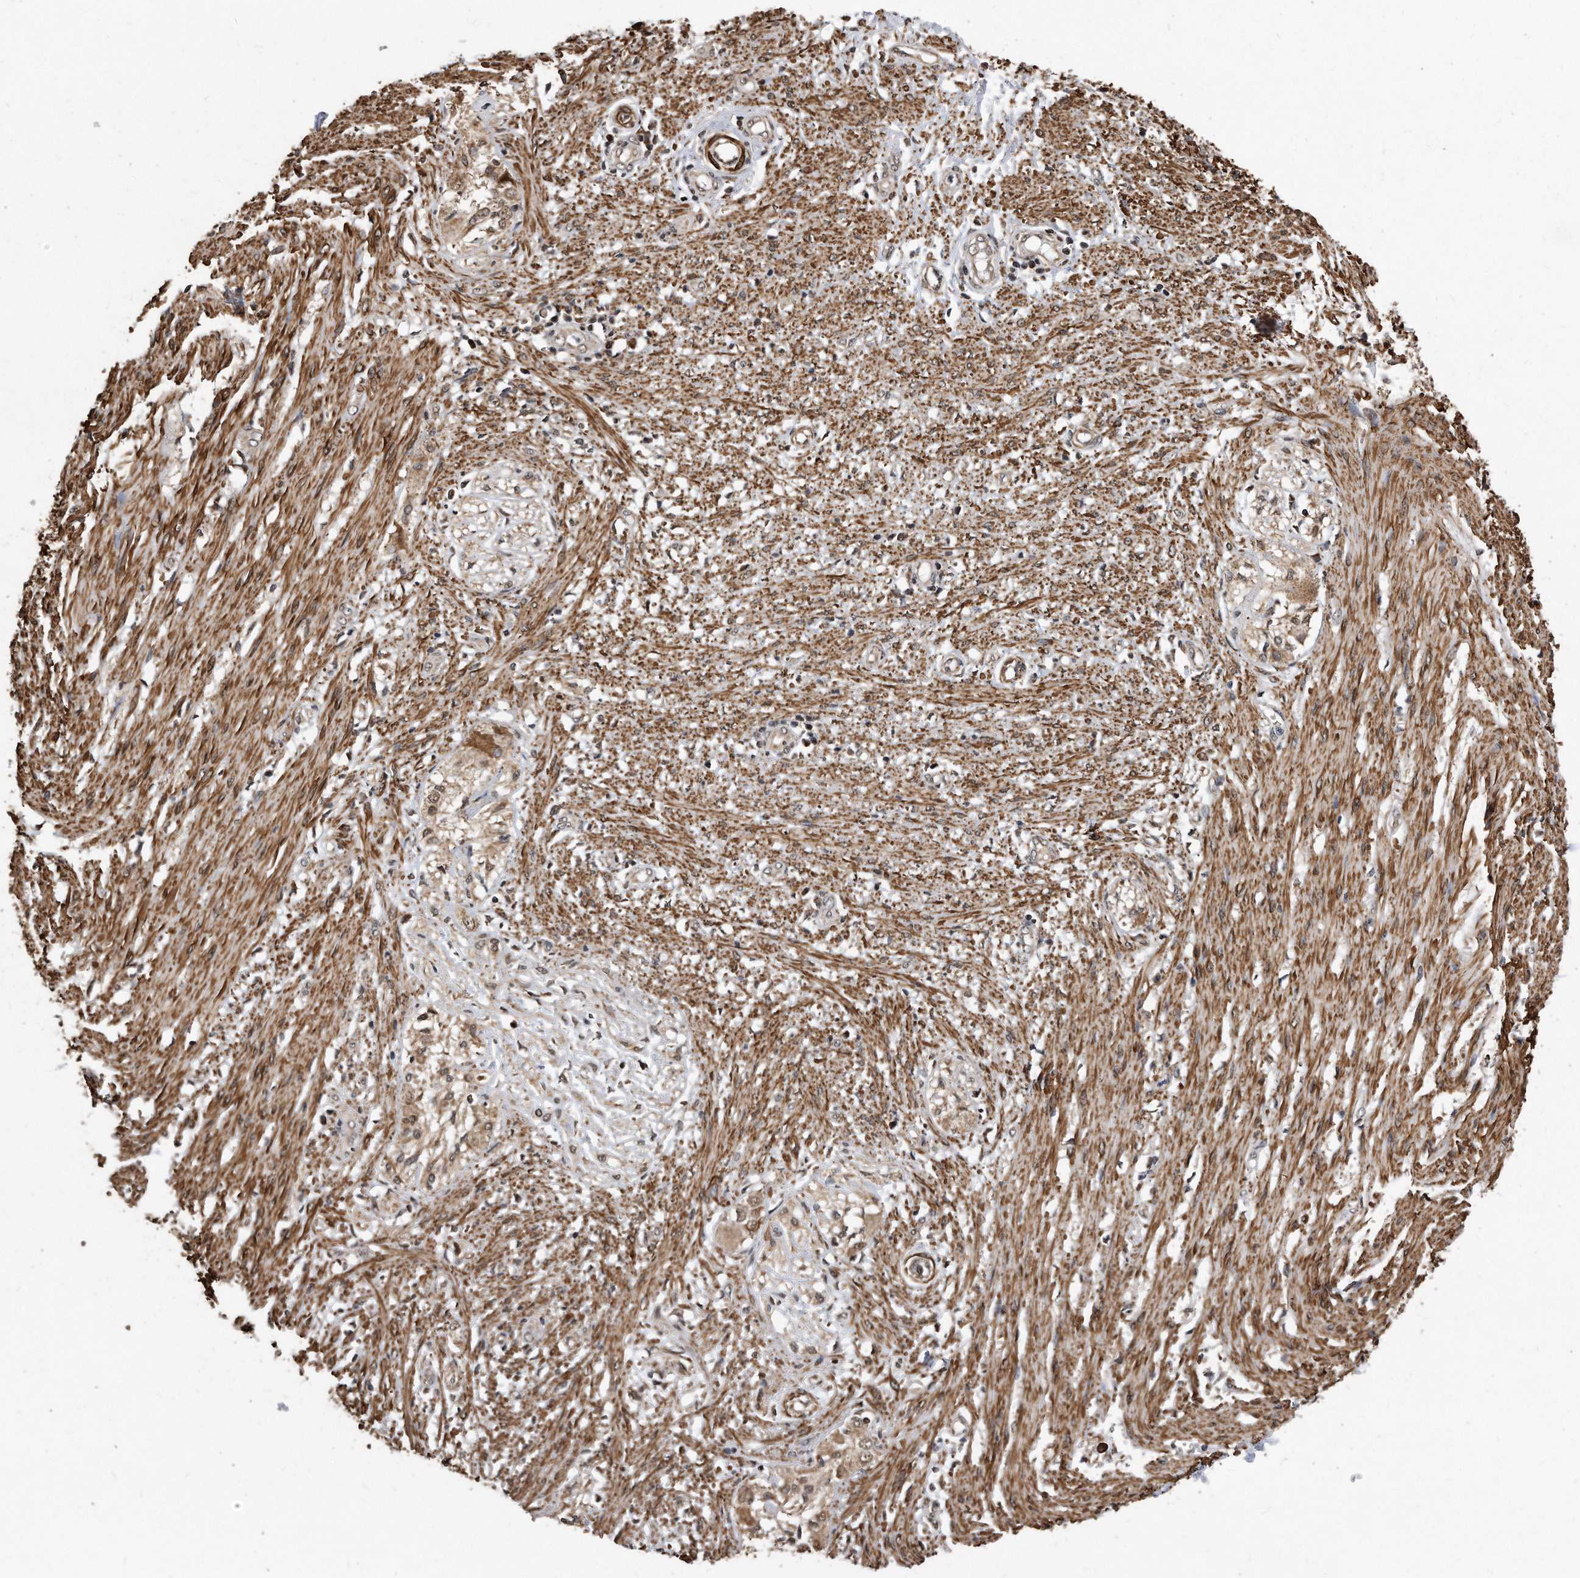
{"staining": {"intensity": "moderate", "quantity": ">75%", "location": "cytoplasmic/membranous"}, "tissue": "smooth muscle", "cell_type": "Smooth muscle cells", "image_type": "normal", "snomed": [{"axis": "morphology", "description": "Normal tissue, NOS"}, {"axis": "morphology", "description": "Adenocarcinoma, NOS"}, {"axis": "topography", "description": "Colon"}, {"axis": "topography", "description": "Peripheral nerve tissue"}], "caption": "Human smooth muscle stained with a protein marker displays moderate staining in smooth muscle cells.", "gene": "DUSP22", "patient": {"sex": "male", "age": 14}}